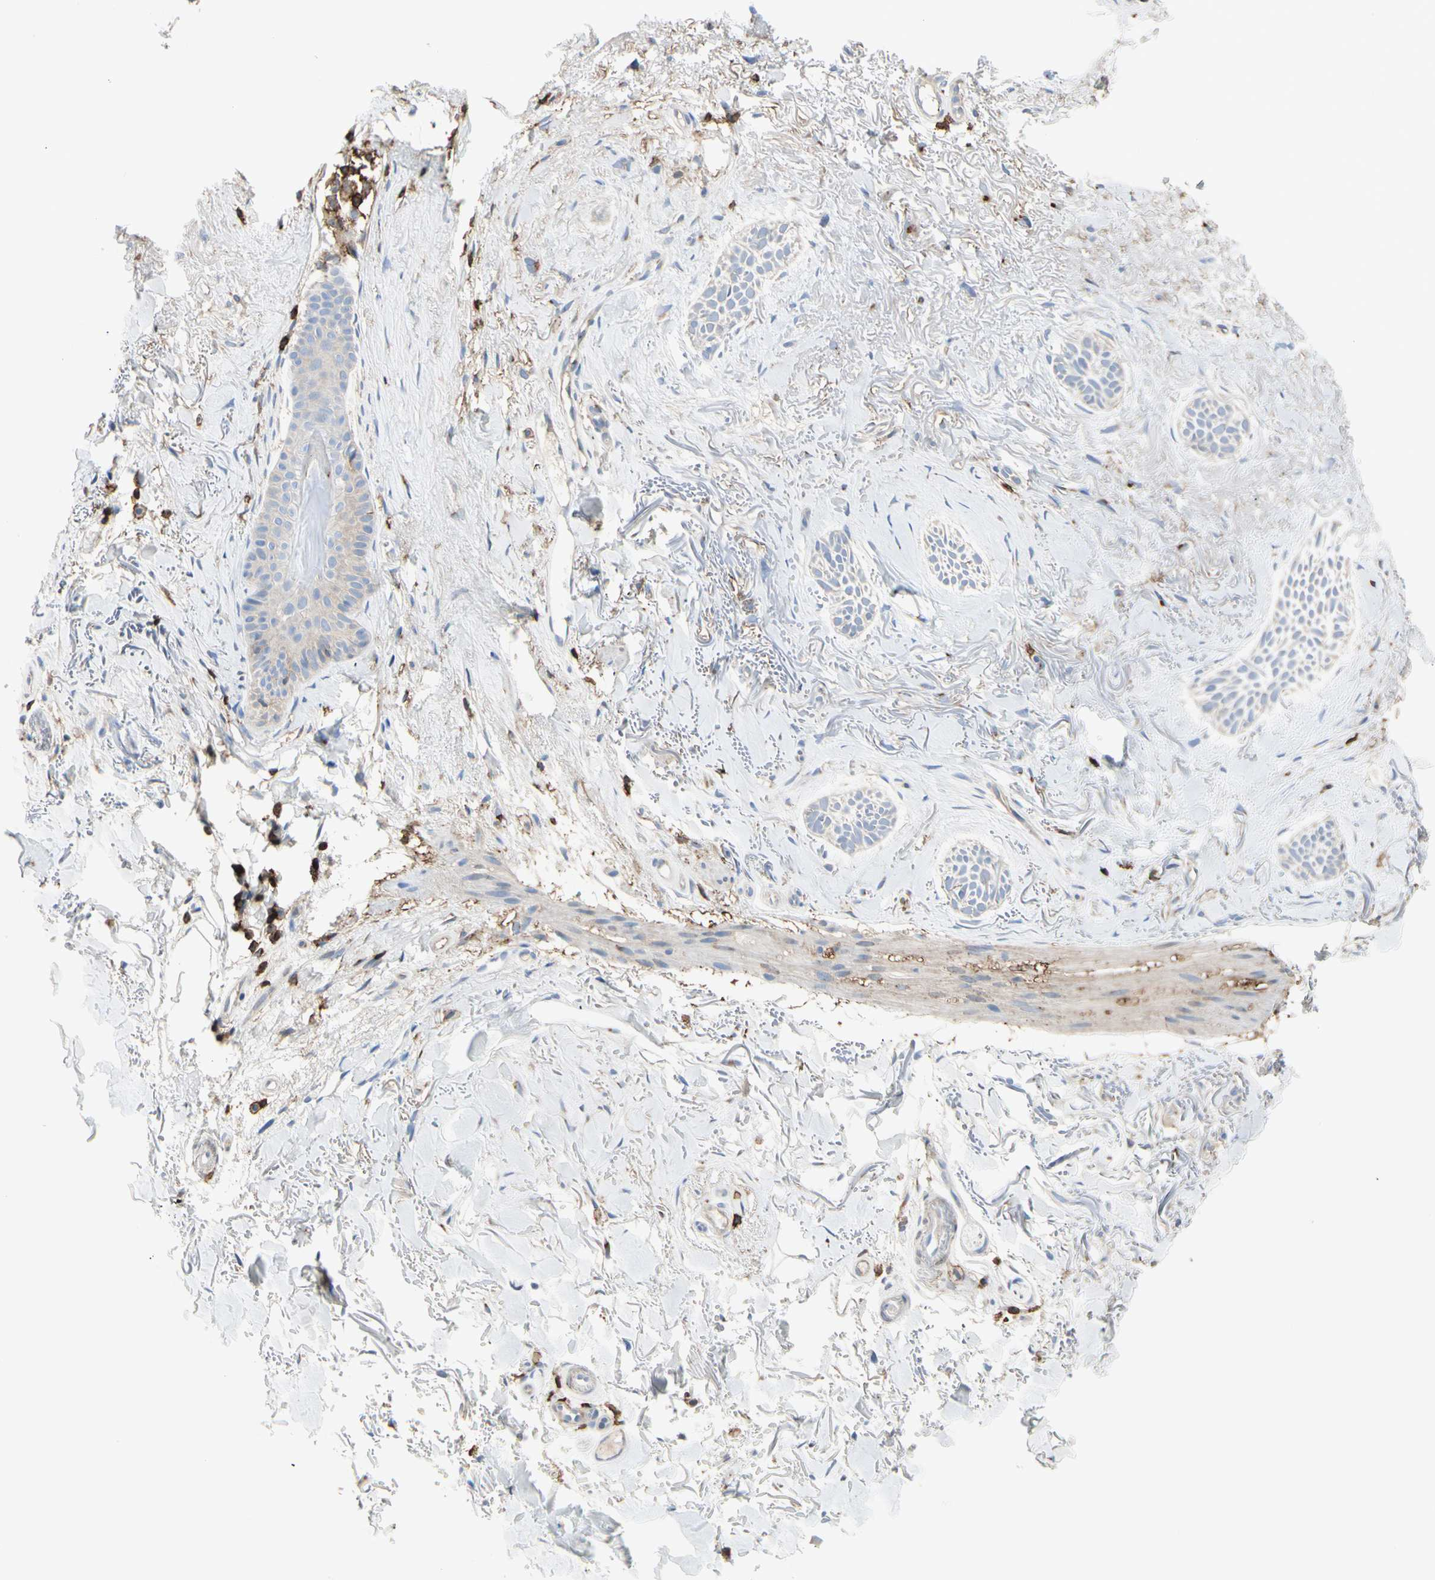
{"staining": {"intensity": "weak", "quantity": "<25%", "location": "cytoplasmic/membranous"}, "tissue": "skin cancer", "cell_type": "Tumor cells", "image_type": "cancer", "snomed": [{"axis": "morphology", "description": "Normal tissue, NOS"}, {"axis": "morphology", "description": "Basal cell carcinoma"}, {"axis": "topography", "description": "Skin"}], "caption": "High power microscopy image of an immunohistochemistry photomicrograph of skin cancer (basal cell carcinoma), revealing no significant positivity in tumor cells. (Brightfield microscopy of DAB immunohistochemistry at high magnification).", "gene": "CLEC2B", "patient": {"sex": "female", "age": 84}}